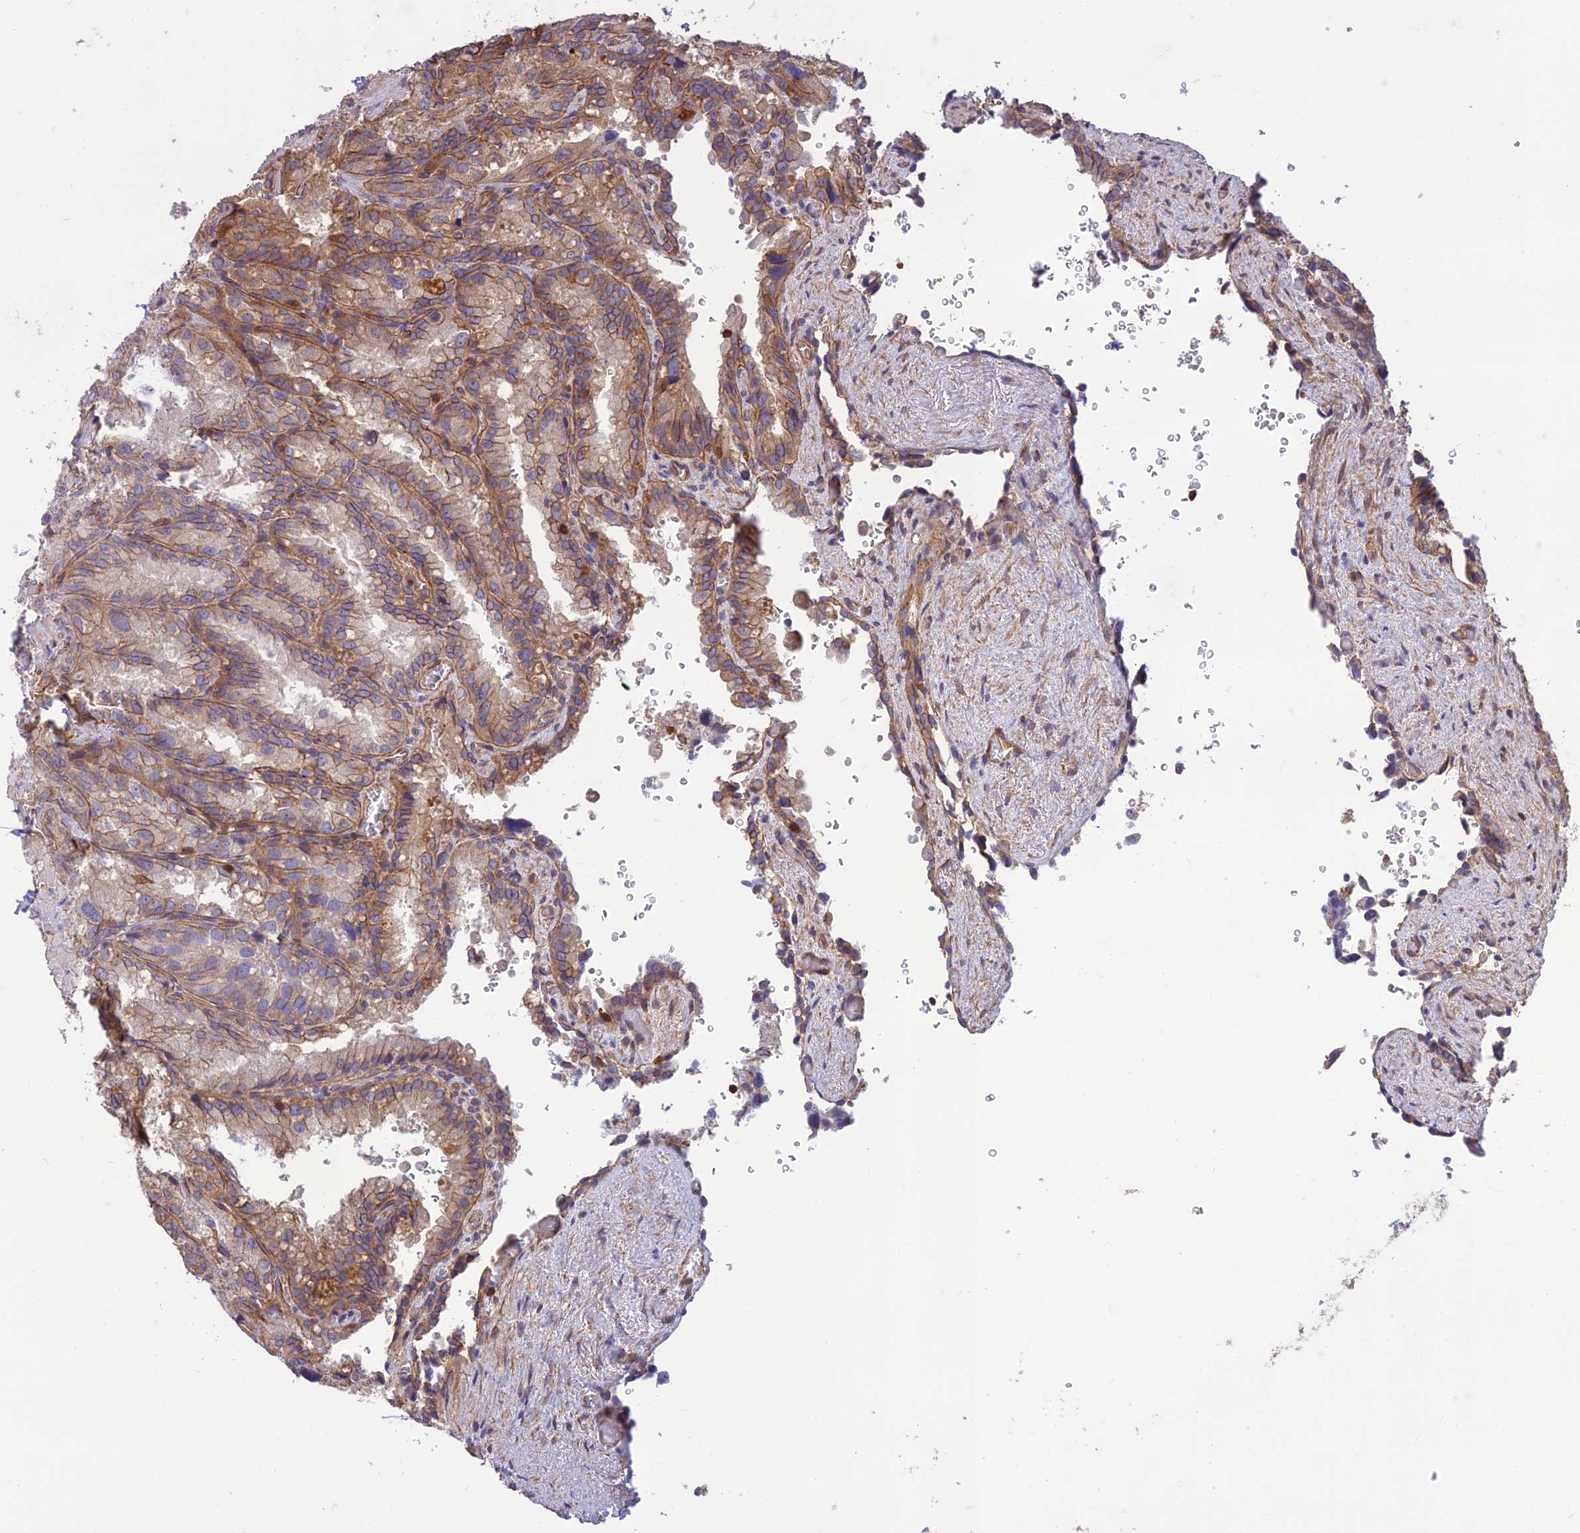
{"staining": {"intensity": "moderate", "quantity": "25%-75%", "location": "cytoplasmic/membranous"}, "tissue": "seminal vesicle", "cell_type": "Glandular cells", "image_type": "normal", "snomed": [{"axis": "morphology", "description": "Normal tissue, NOS"}, {"axis": "topography", "description": "Seminal veicle"}], "caption": "Seminal vesicle was stained to show a protein in brown. There is medium levels of moderate cytoplasmic/membranous staining in approximately 25%-75% of glandular cells. (brown staining indicates protein expression, while blue staining denotes nuclei).", "gene": "HPSE2", "patient": {"sex": "male", "age": 62}}